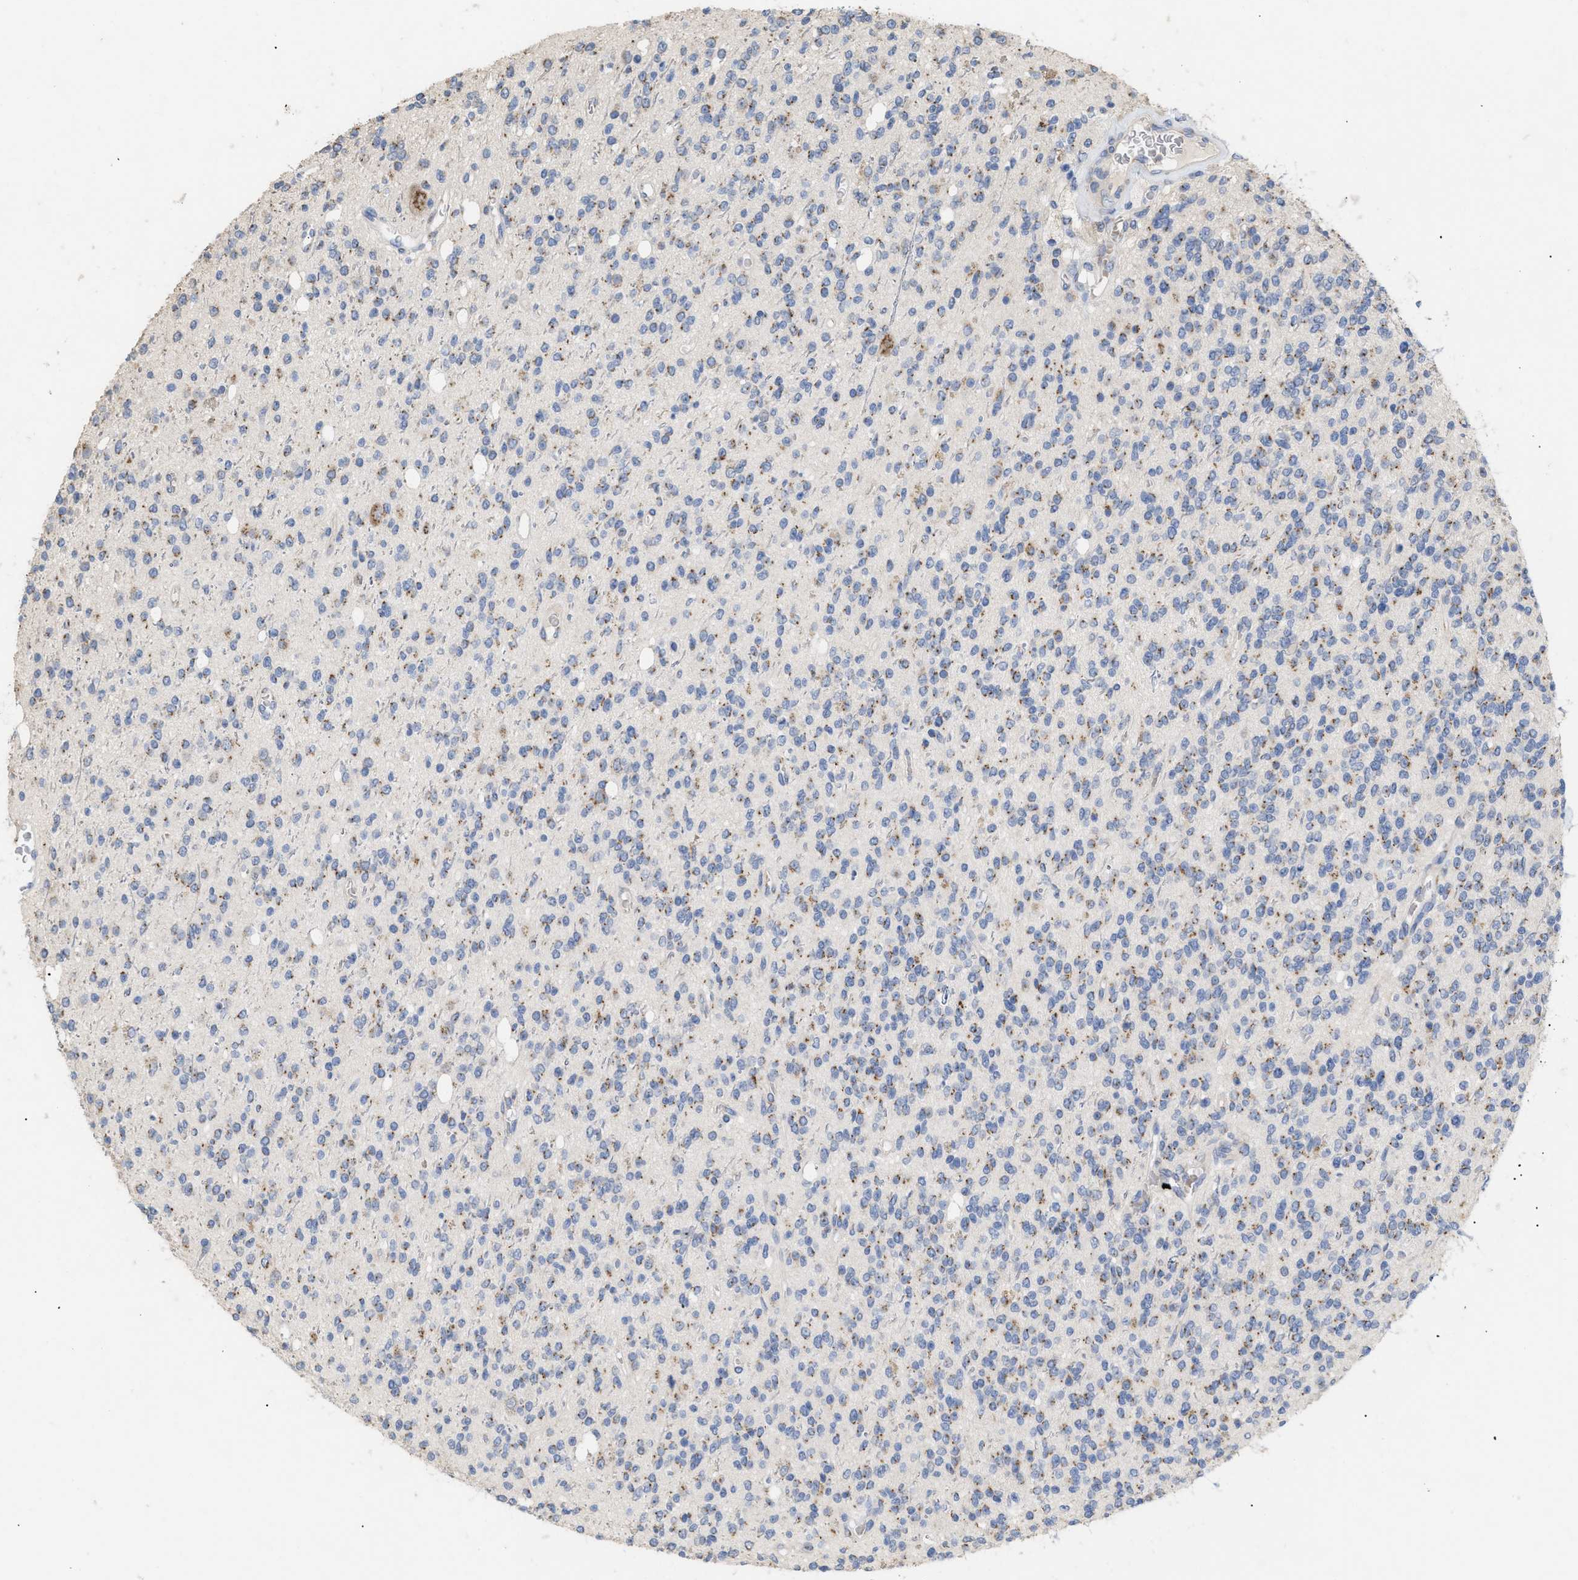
{"staining": {"intensity": "weak", "quantity": "<25%", "location": "cytoplasmic/membranous"}, "tissue": "glioma", "cell_type": "Tumor cells", "image_type": "cancer", "snomed": [{"axis": "morphology", "description": "Glioma, malignant, High grade"}, {"axis": "topography", "description": "Brain"}], "caption": "Immunohistochemical staining of glioma shows no significant positivity in tumor cells.", "gene": "SLC50A1", "patient": {"sex": "male", "age": 34}}